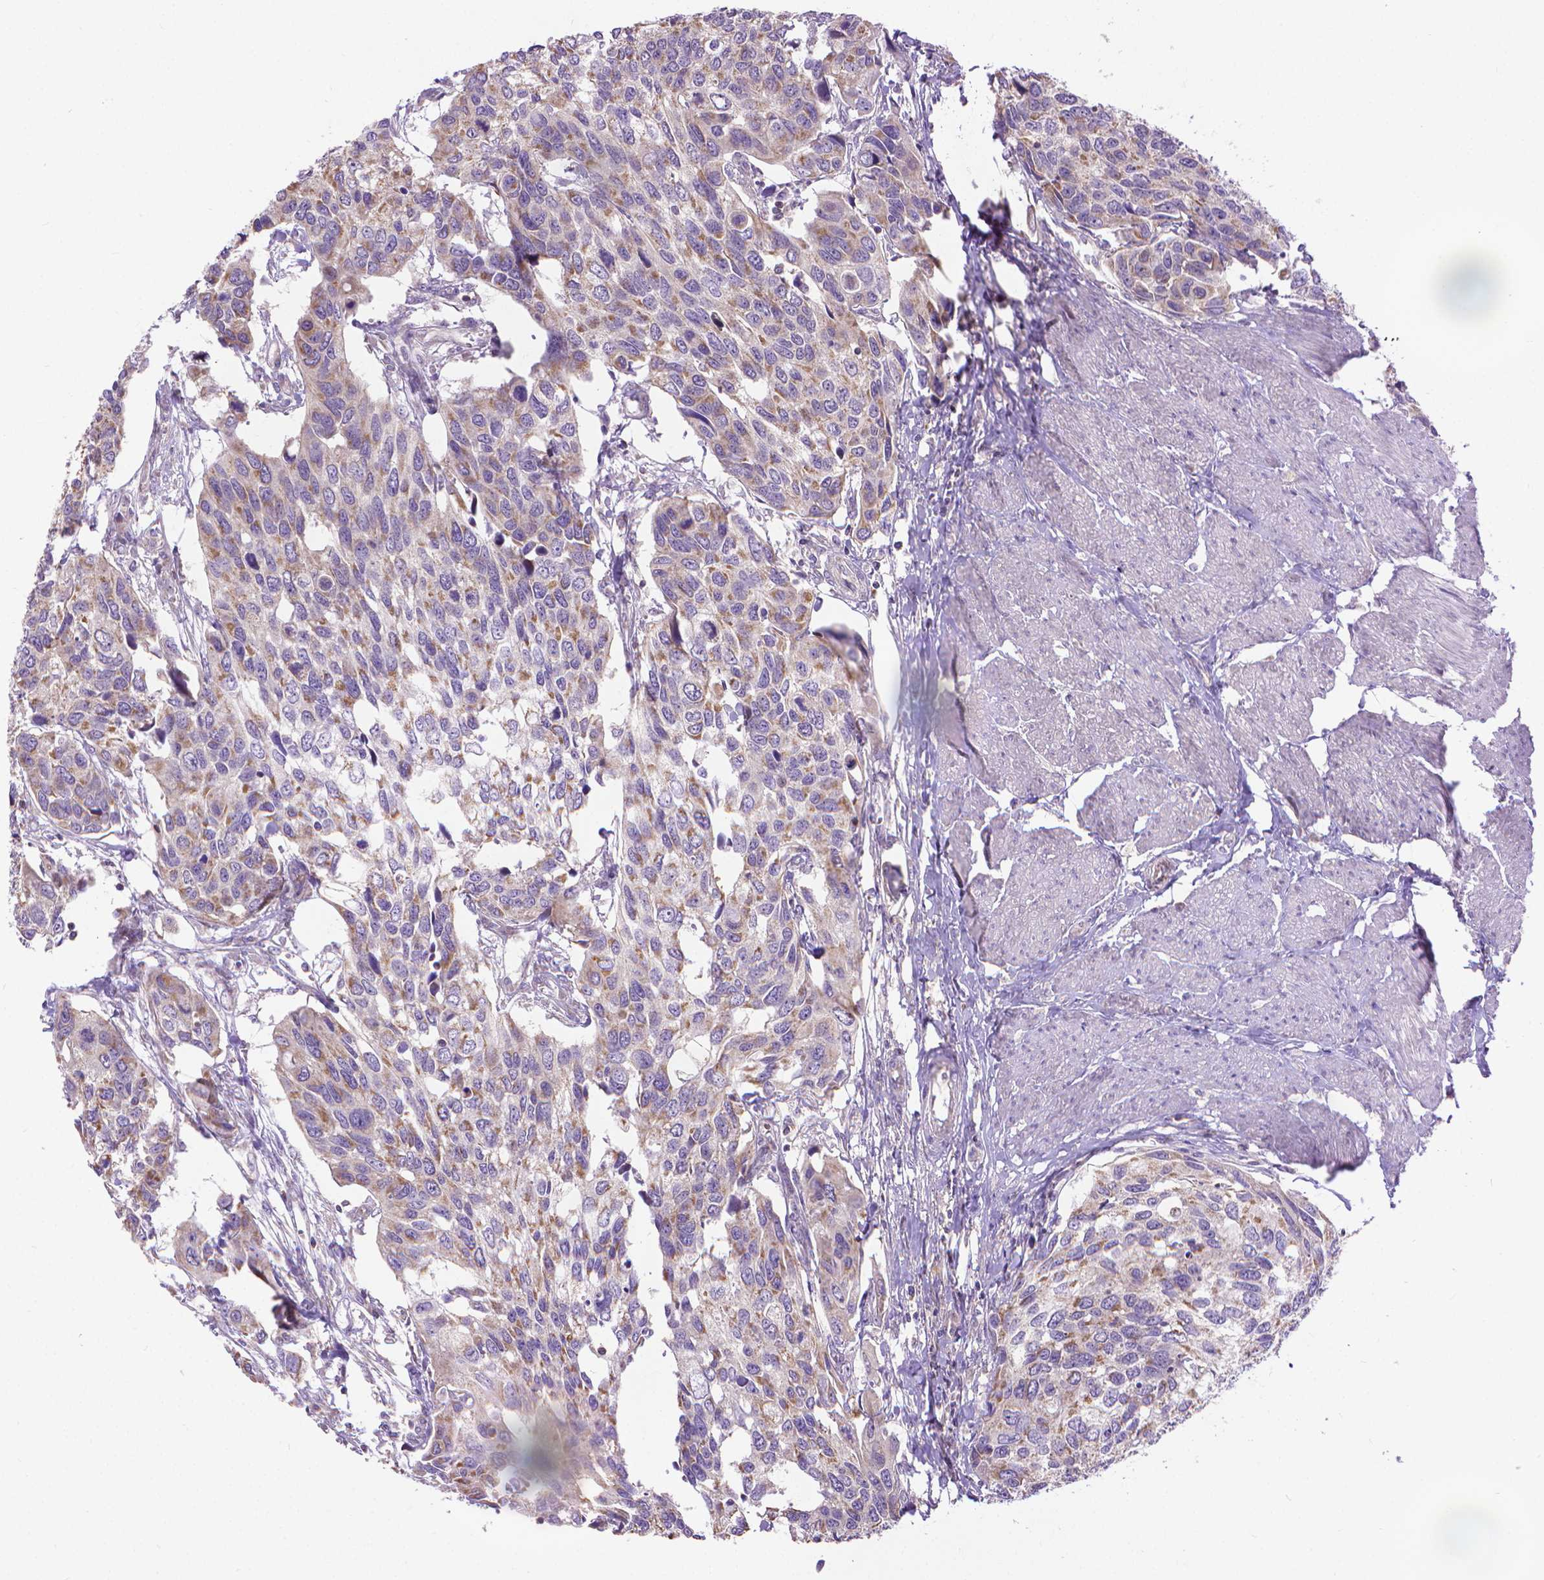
{"staining": {"intensity": "moderate", "quantity": "25%-75%", "location": "cytoplasmic/membranous"}, "tissue": "urothelial cancer", "cell_type": "Tumor cells", "image_type": "cancer", "snomed": [{"axis": "morphology", "description": "Urothelial carcinoma, High grade"}, {"axis": "topography", "description": "Urinary bladder"}], "caption": "Urothelial cancer stained with immunohistochemistry displays moderate cytoplasmic/membranous expression in about 25%-75% of tumor cells.", "gene": "SYN1", "patient": {"sex": "male", "age": 60}}